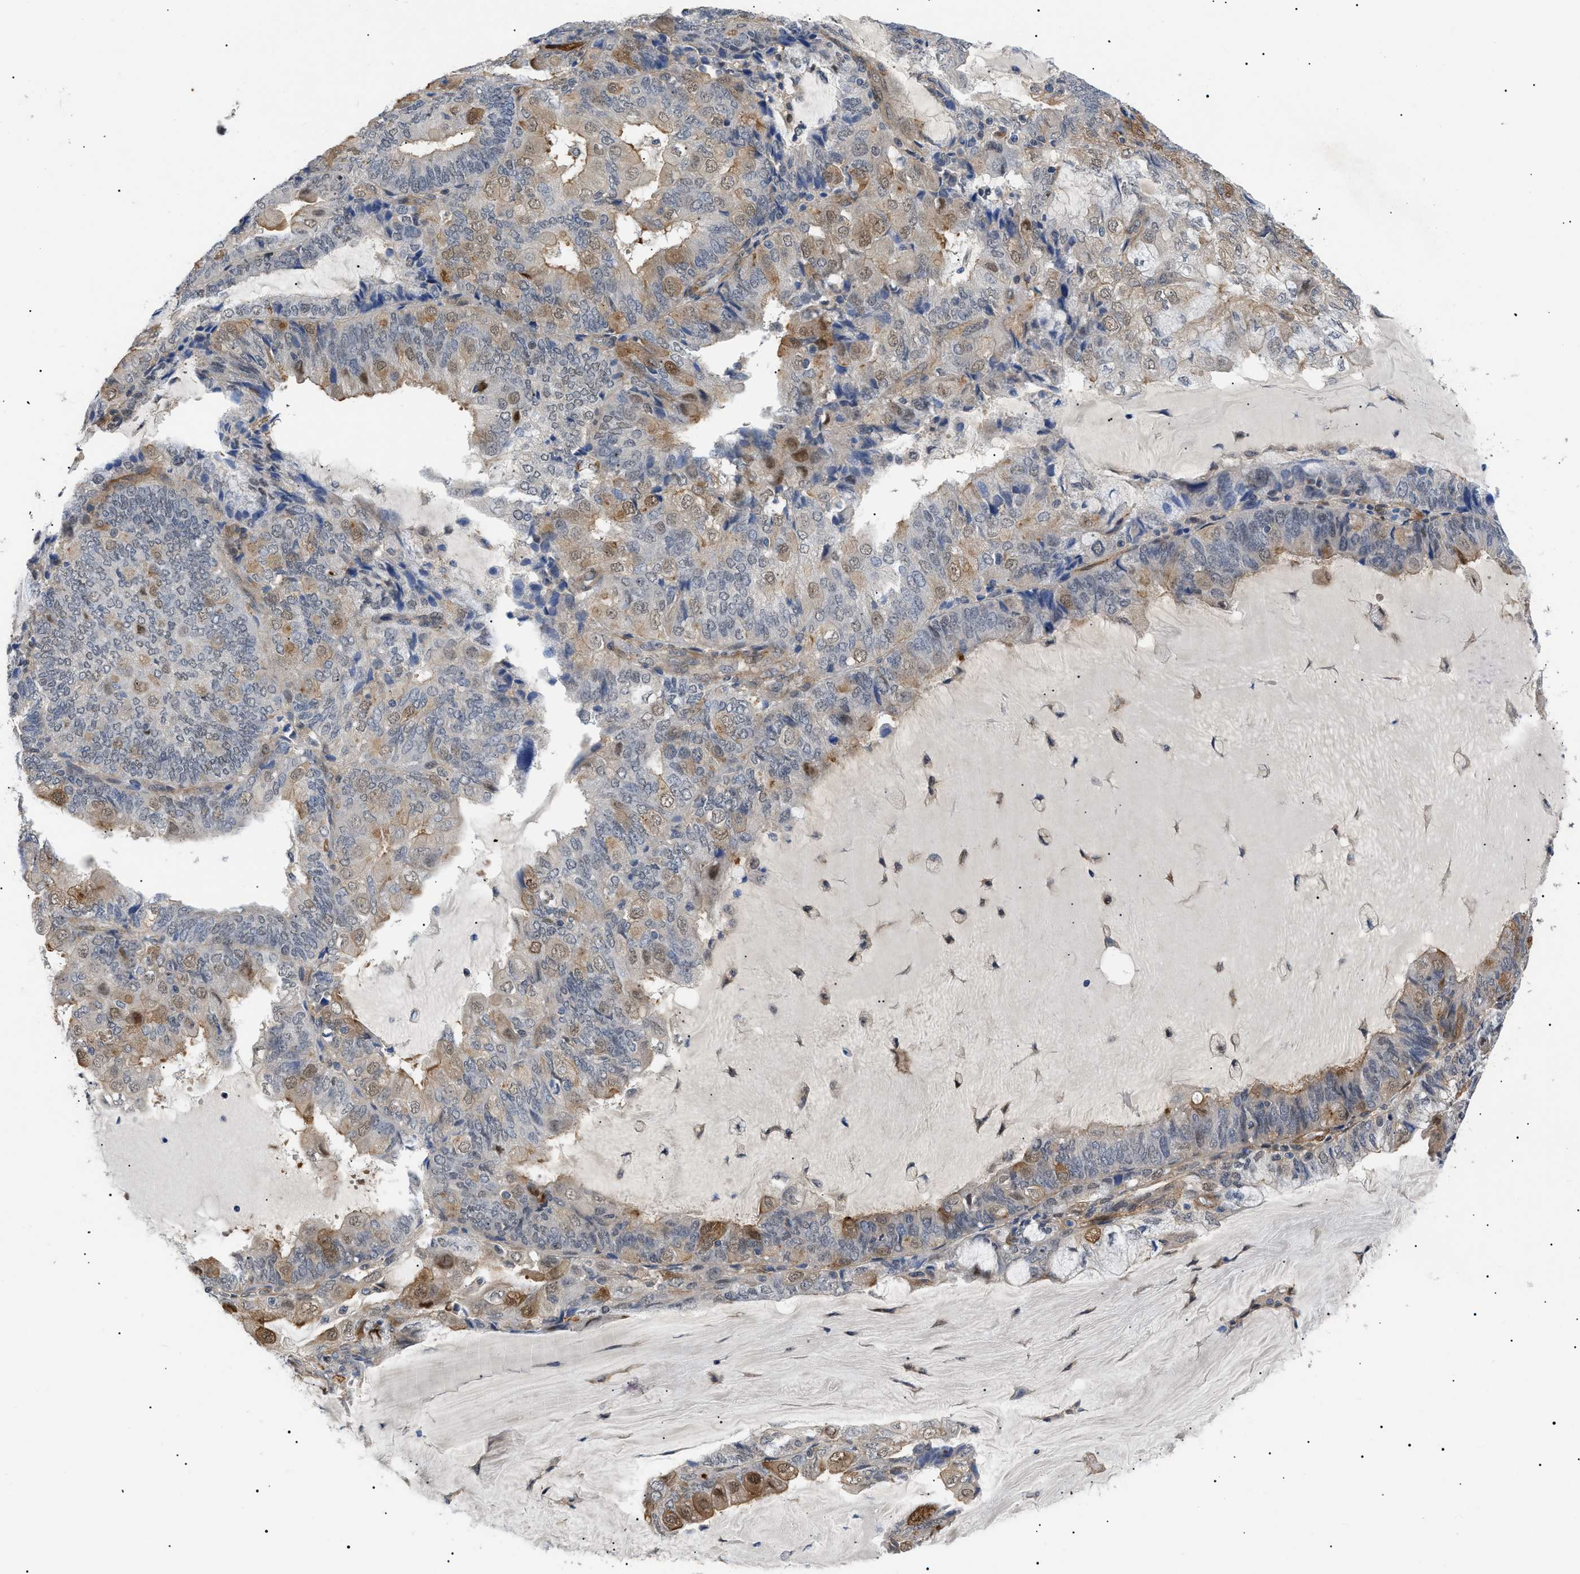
{"staining": {"intensity": "moderate", "quantity": "25%-75%", "location": "cytoplasmic/membranous,nuclear"}, "tissue": "endometrial cancer", "cell_type": "Tumor cells", "image_type": "cancer", "snomed": [{"axis": "morphology", "description": "Adenocarcinoma, NOS"}, {"axis": "topography", "description": "Endometrium"}], "caption": "The histopathology image displays immunohistochemical staining of endometrial adenocarcinoma. There is moderate cytoplasmic/membranous and nuclear expression is identified in approximately 25%-75% of tumor cells.", "gene": "CRCP", "patient": {"sex": "female", "age": 81}}